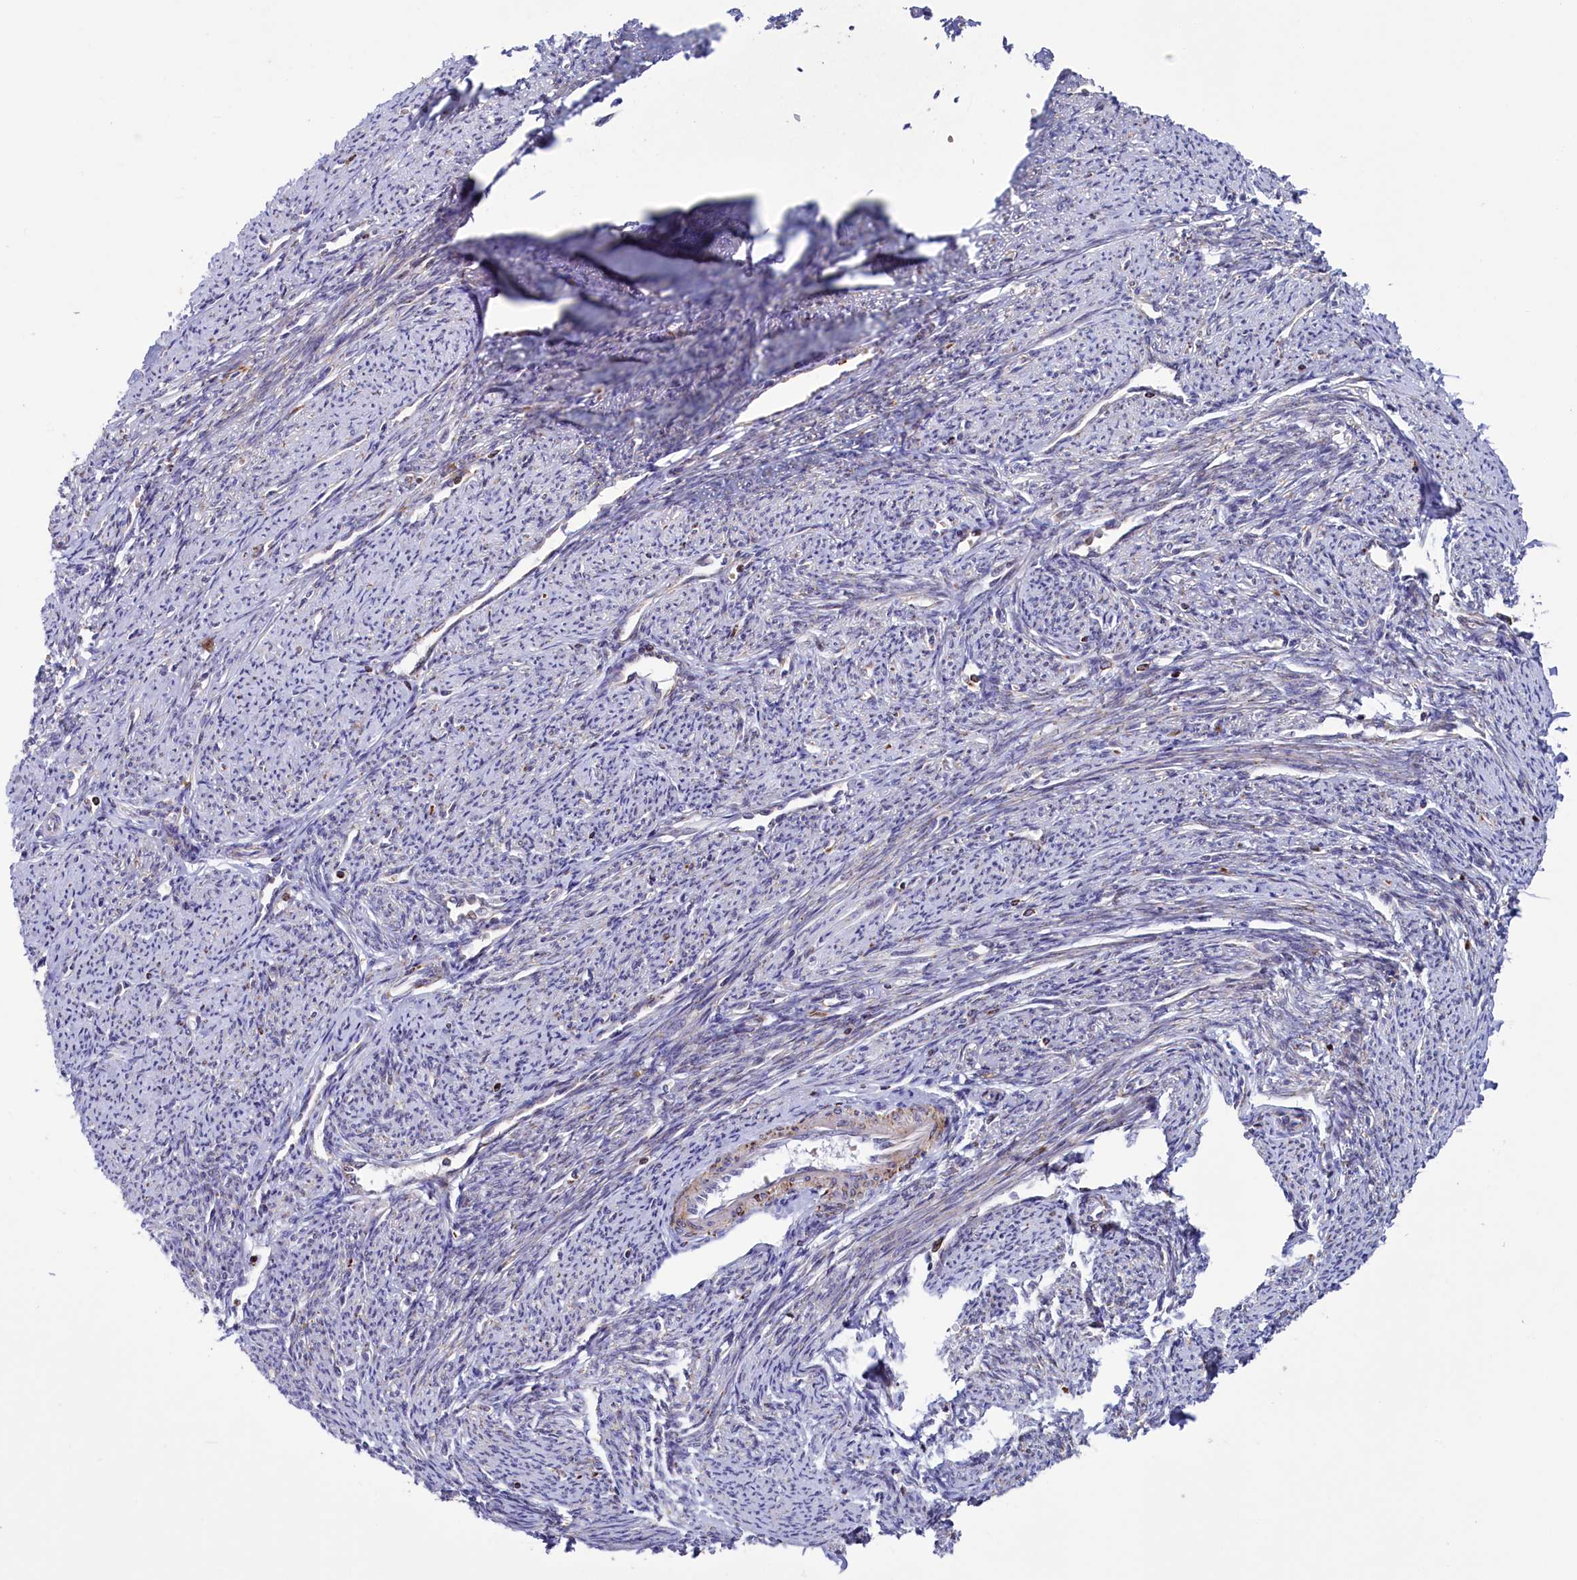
{"staining": {"intensity": "moderate", "quantity": "25%-75%", "location": "cytoplasmic/membranous"}, "tissue": "smooth muscle", "cell_type": "Smooth muscle cells", "image_type": "normal", "snomed": [{"axis": "morphology", "description": "Normal tissue, NOS"}, {"axis": "topography", "description": "Smooth muscle"}, {"axis": "topography", "description": "Uterus"}], "caption": "The histopathology image displays a brown stain indicating the presence of a protein in the cytoplasmic/membranous of smooth muscle cells in smooth muscle. Using DAB (3,3'-diaminobenzidine) (brown) and hematoxylin (blue) stains, captured at high magnification using brightfield microscopy.", "gene": "DYNC2H1", "patient": {"sex": "female", "age": 59}}